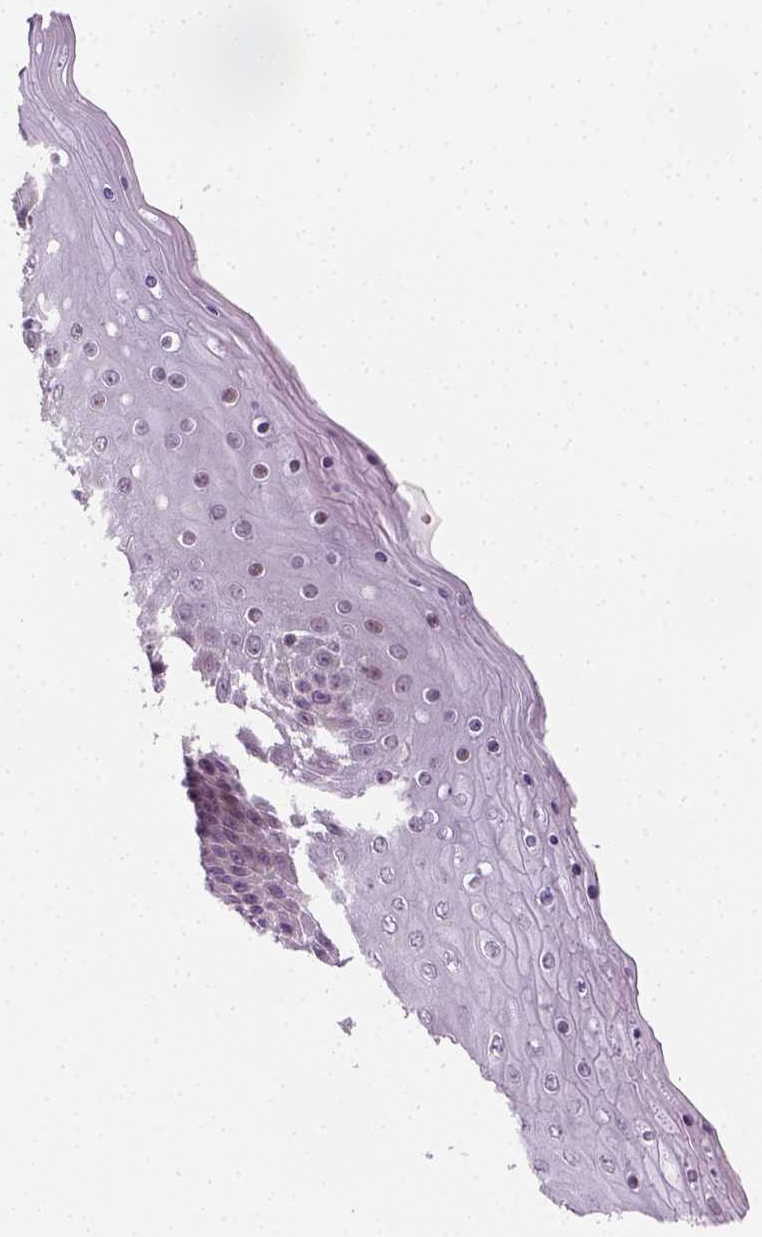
{"staining": {"intensity": "negative", "quantity": "none", "location": "none"}, "tissue": "skin", "cell_type": "Epidermal cells", "image_type": "normal", "snomed": [{"axis": "morphology", "description": "Normal tissue, NOS"}, {"axis": "topography", "description": "Anal"}], "caption": "This is a photomicrograph of immunohistochemistry (IHC) staining of unremarkable skin, which shows no staining in epidermal cells. (Immunohistochemistry (ihc), brightfield microscopy, high magnification).", "gene": "MAGEB3", "patient": {"sex": "female", "age": 46}}